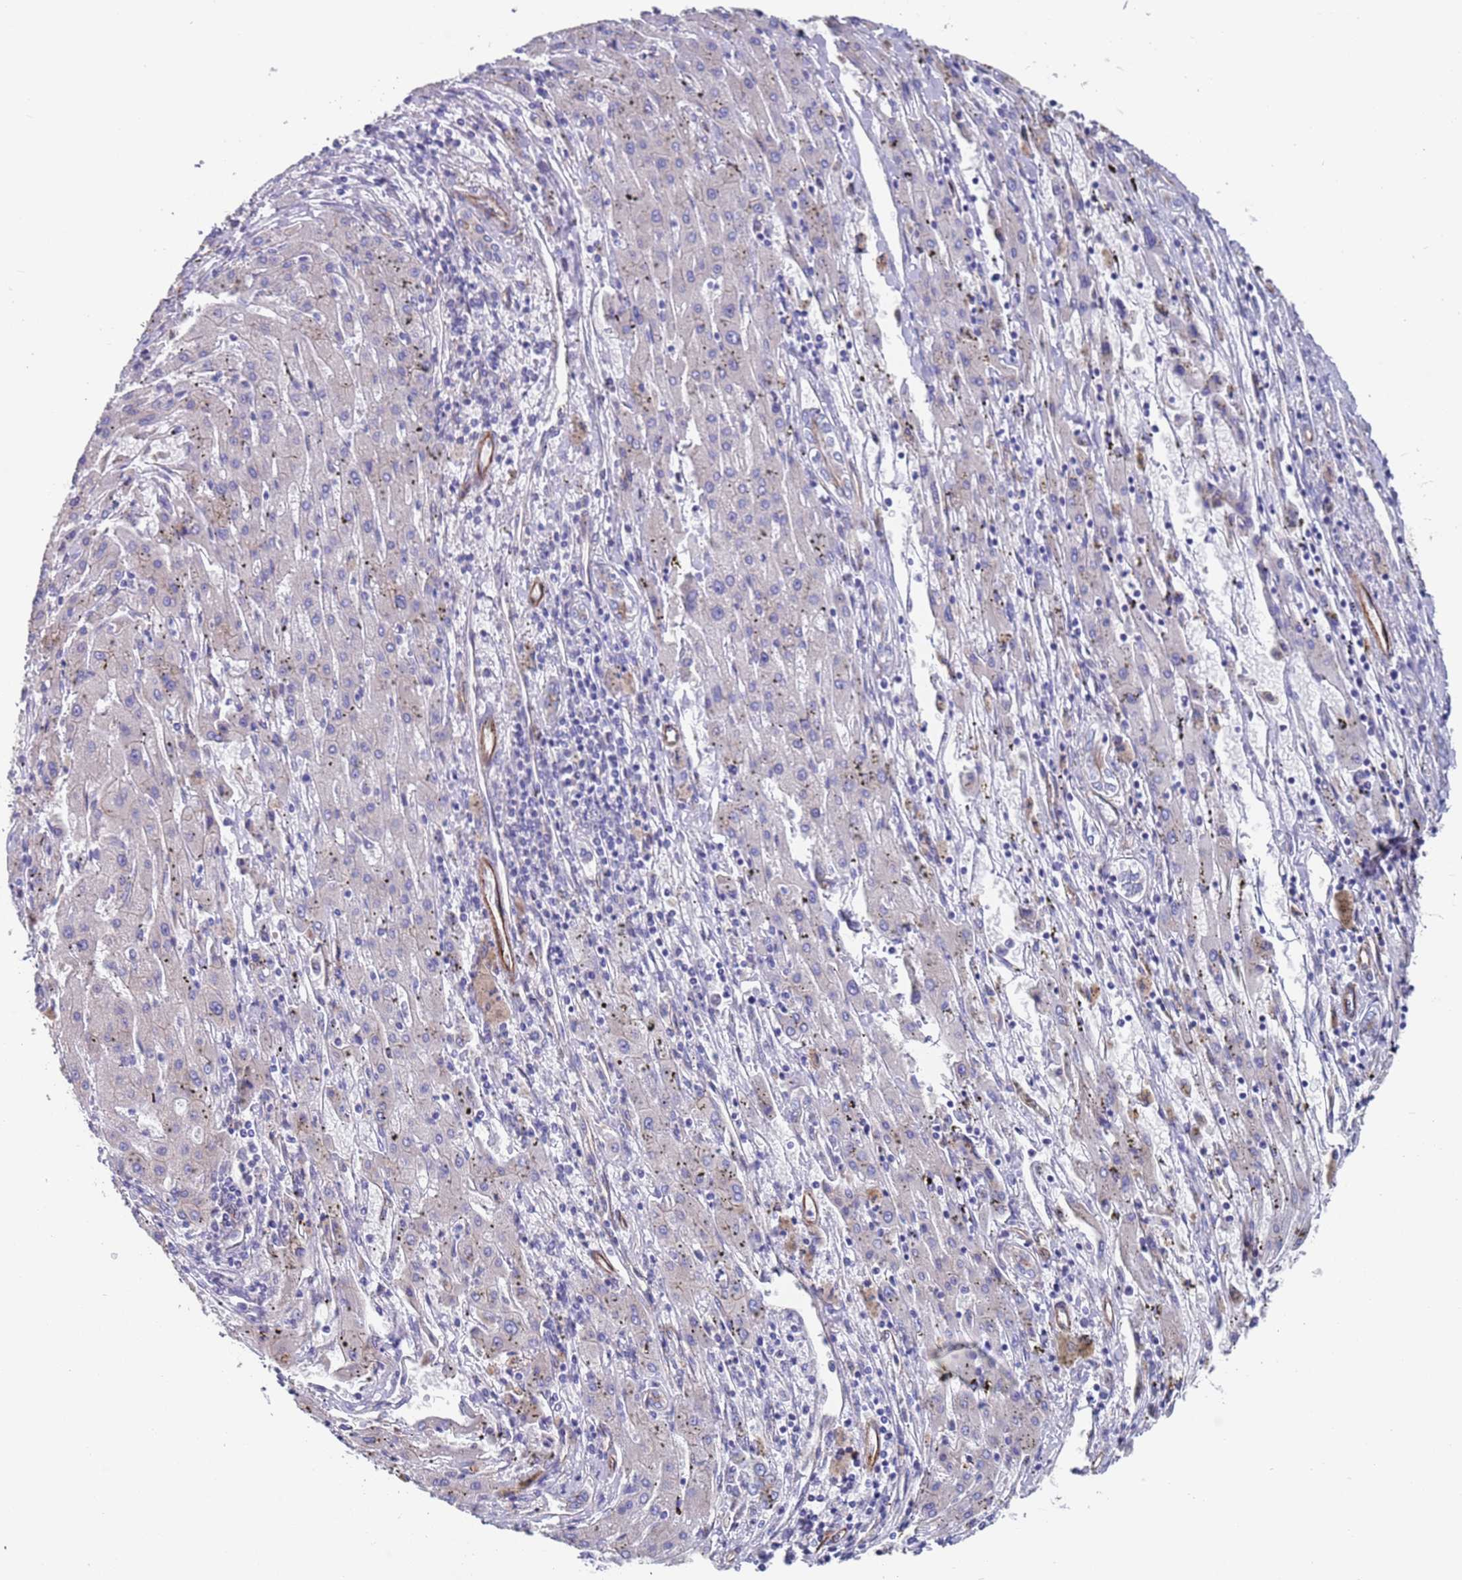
{"staining": {"intensity": "negative", "quantity": "none", "location": "none"}, "tissue": "liver cancer", "cell_type": "Tumor cells", "image_type": "cancer", "snomed": [{"axis": "morphology", "description": "Carcinoma, Hepatocellular, NOS"}, {"axis": "topography", "description": "Liver"}], "caption": "DAB immunohistochemical staining of human liver cancer exhibits no significant positivity in tumor cells.", "gene": "JAKMIP2", "patient": {"sex": "male", "age": 72}}